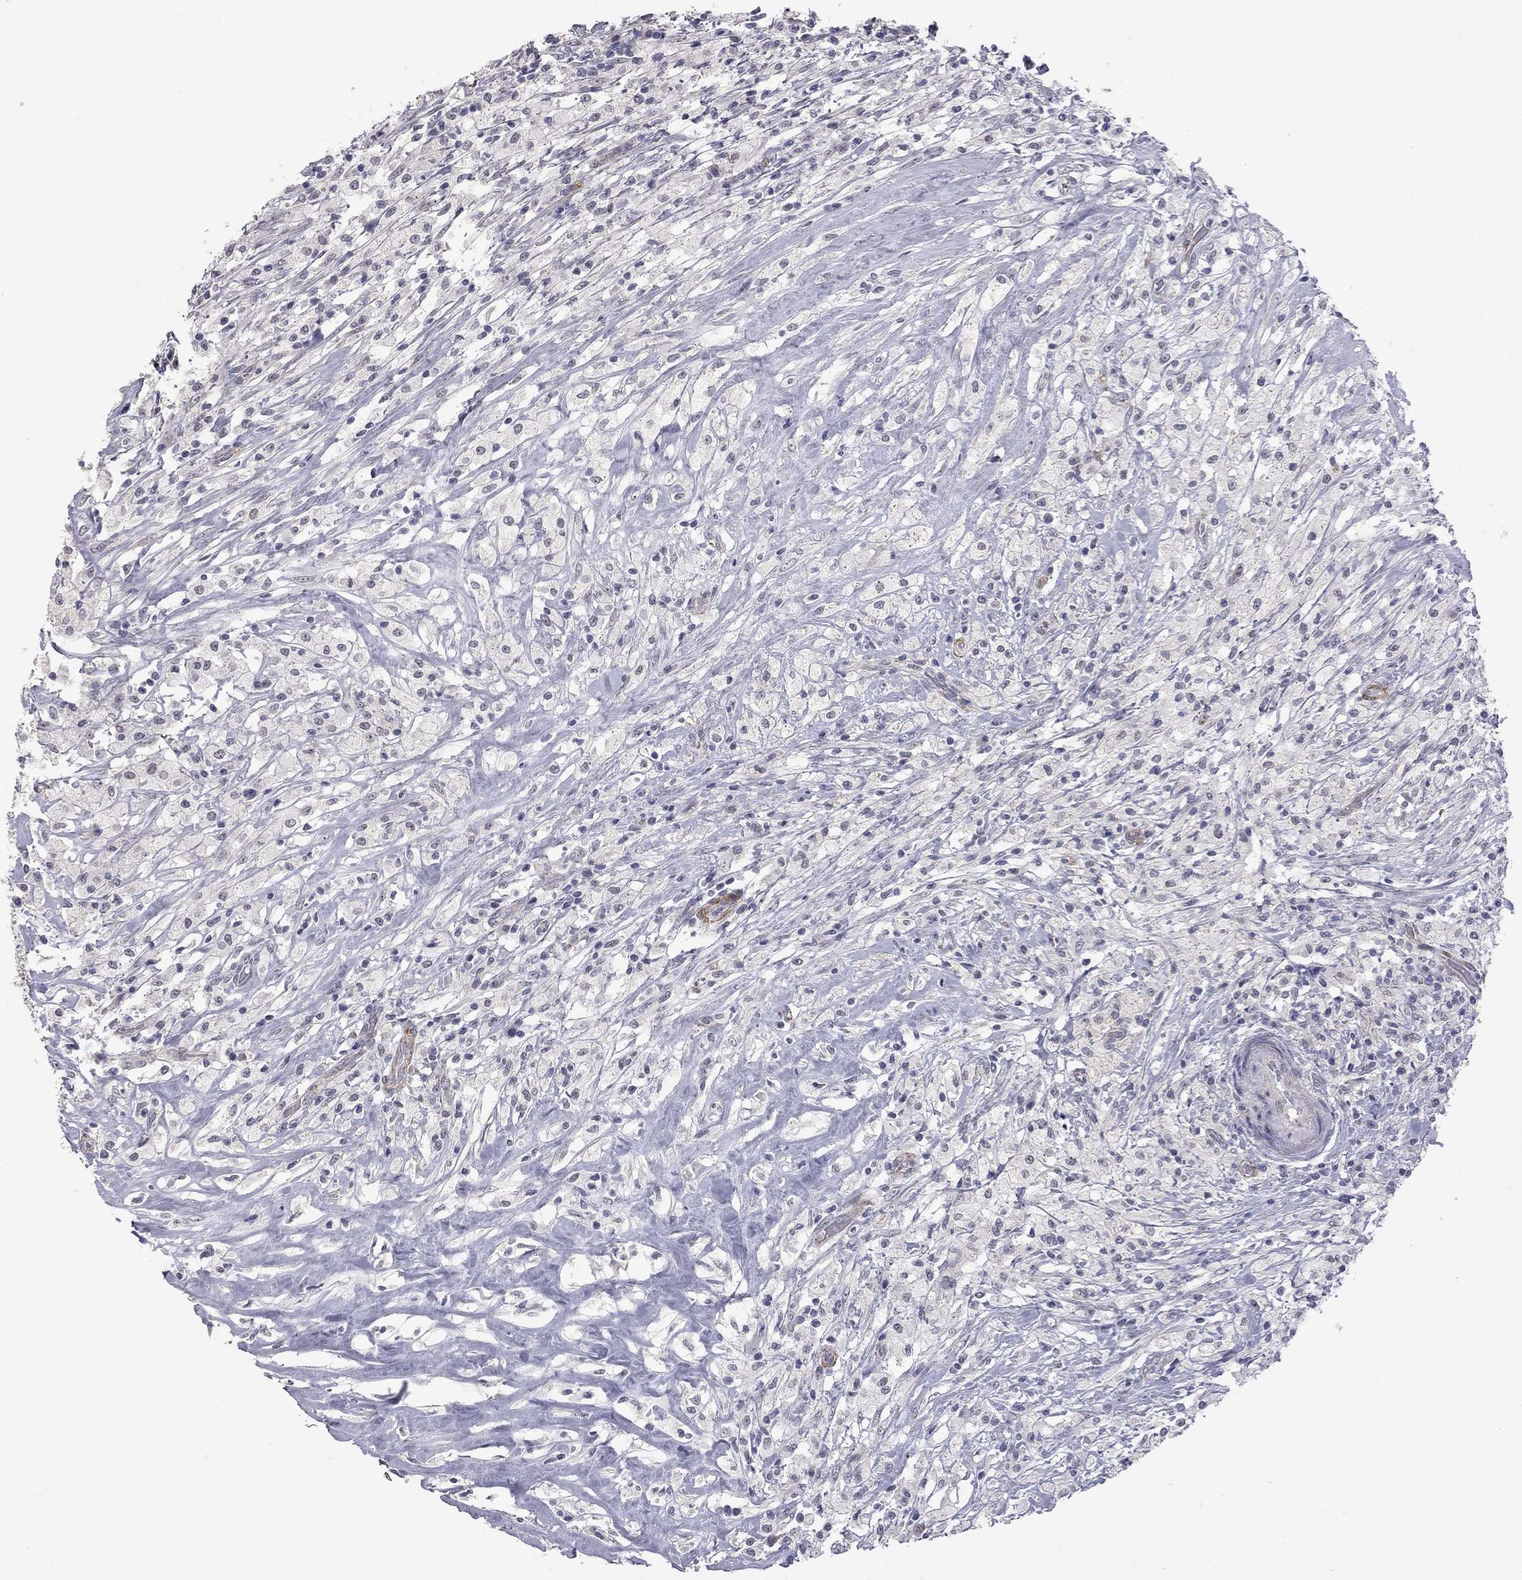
{"staining": {"intensity": "negative", "quantity": "none", "location": "none"}, "tissue": "testis cancer", "cell_type": "Tumor cells", "image_type": "cancer", "snomed": [{"axis": "morphology", "description": "Necrosis, NOS"}, {"axis": "morphology", "description": "Carcinoma, Embryonal, NOS"}, {"axis": "topography", "description": "Testis"}], "caption": "There is no significant expression in tumor cells of testis cancer (embryonal carcinoma). (IHC, brightfield microscopy, high magnification).", "gene": "GSG1L", "patient": {"sex": "male", "age": 19}}